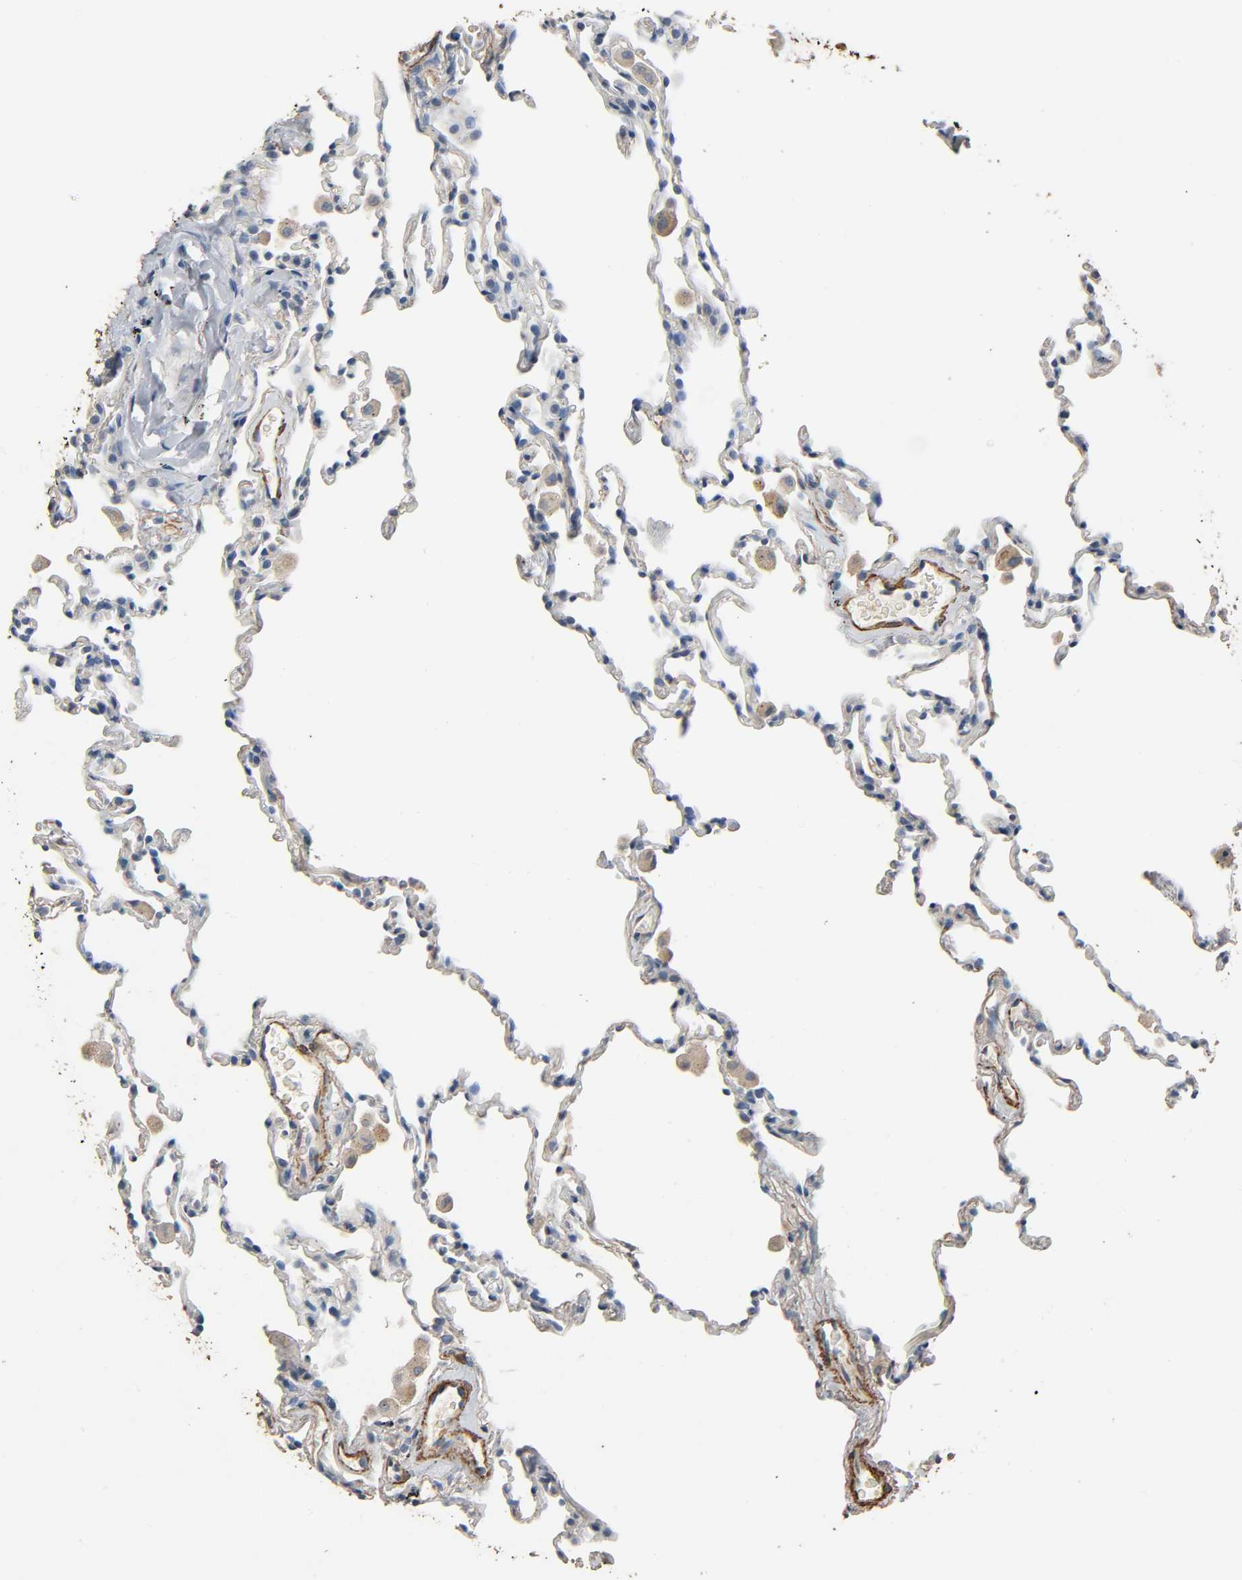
{"staining": {"intensity": "weak", "quantity": "<25%", "location": "cytoplasmic/membranous"}, "tissue": "lung", "cell_type": "Alveolar cells", "image_type": "normal", "snomed": [{"axis": "morphology", "description": "Normal tissue, NOS"}, {"axis": "morphology", "description": "Soft tissue tumor metastatic"}, {"axis": "topography", "description": "Lung"}], "caption": "This photomicrograph is of benign lung stained with immunohistochemistry (IHC) to label a protein in brown with the nuclei are counter-stained blue. There is no positivity in alveolar cells.", "gene": "GSTA1", "patient": {"sex": "male", "age": 59}}